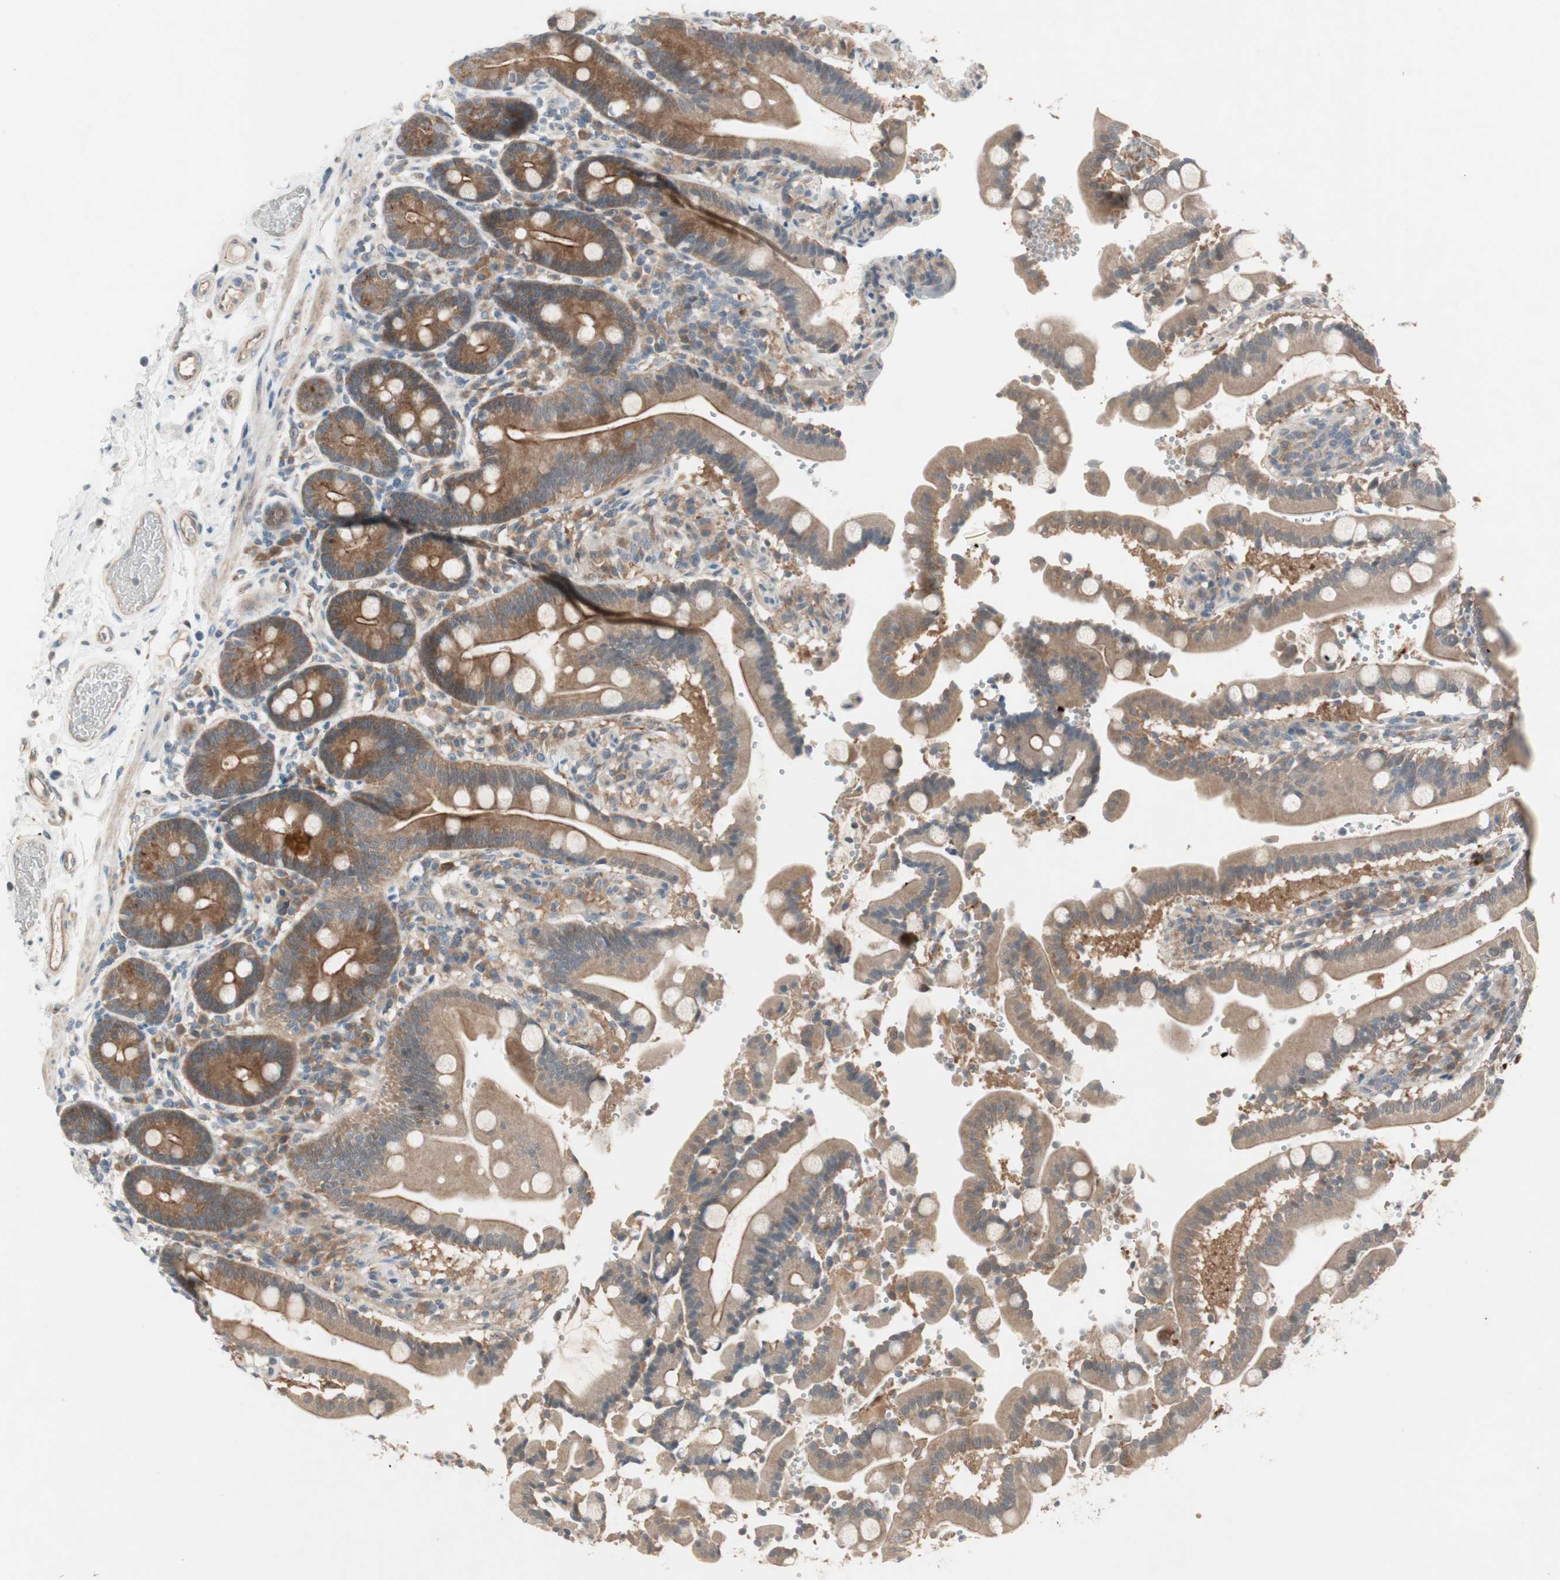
{"staining": {"intensity": "moderate", "quantity": ">75%", "location": "cytoplasmic/membranous"}, "tissue": "duodenum", "cell_type": "Glandular cells", "image_type": "normal", "snomed": [{"axis": "morphology", "description": "Normal tissue, NOS"}, {"axis": "topography", "description": "Small intestine, NOS"}], "caption": "High-magnification brightfield microscopy of unremarkable duodenum stained with DAB (brown) and counterstained with hematoxylin (blue). glandular cells exhibit moderate cytoplasmic/membranous positivity is present in about>75% of cells. The staining is performed using DAB (3,3'-diaminobenzidine) brown chromogen to label protein expression. The nuclei are counter-stained blue using hematoxylin.", "gene": "NCLN", "patient": {"sex": "female", "age": 71}}